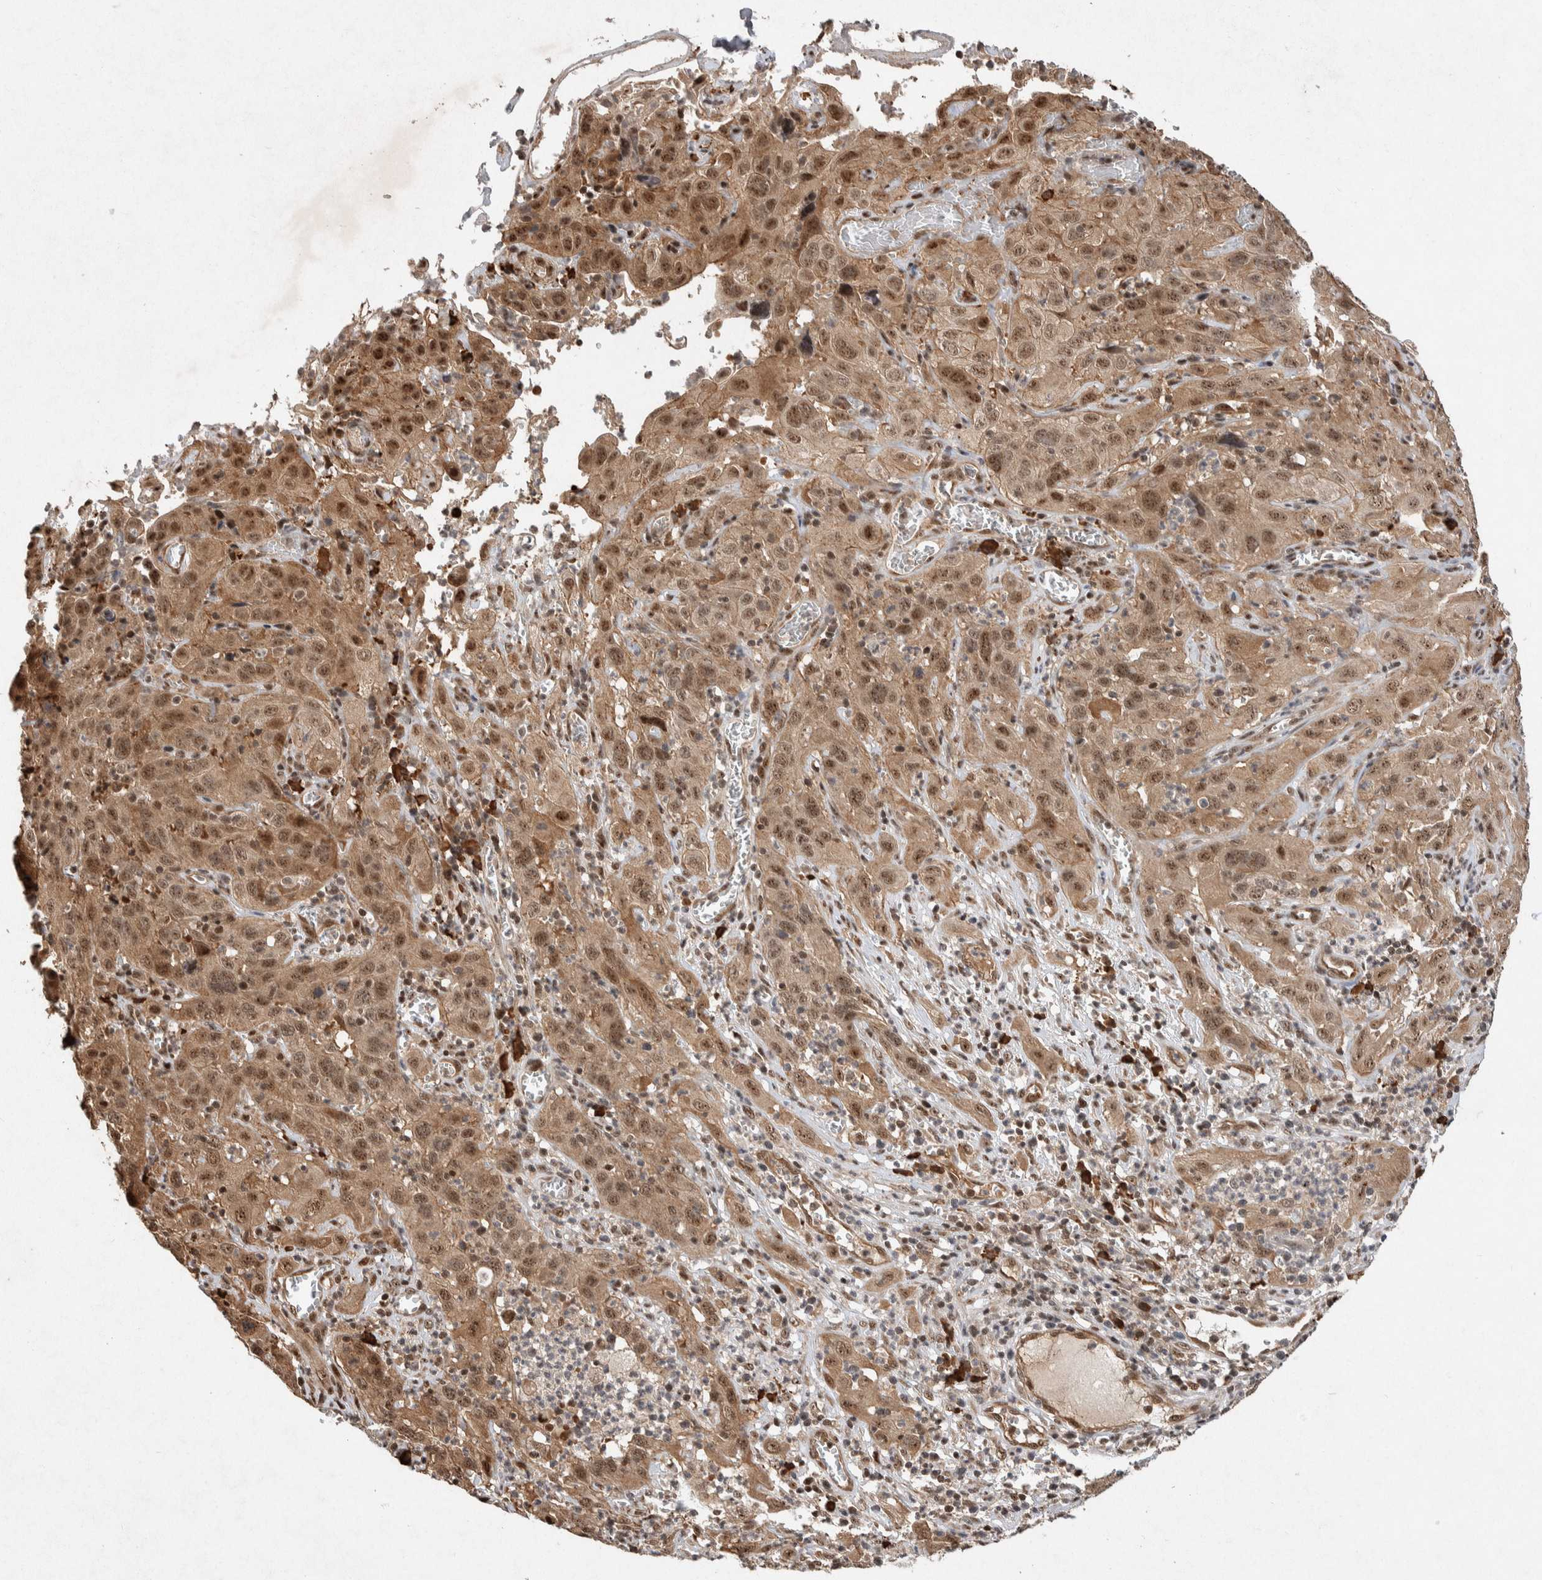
{"staining": {"intensity": "moderate", "quantity": ">75%", "location": "cytoplasmic/membranous,nuclear"}, "tissue": "cervical cancer", "cell_type": "Tumor cells", "image_type": "cancer", "snomed": [{"axis": "morphology", "description": "Squamous cell carcinoma, NOS"}, {"axis": "topography", "description": "Cervix"}], "caption": "Brown immunohistochemical staining in squamous cell carcinoma (cervical) displays moderate cytoplasmic/membranous and nuclear positivity in approximately >75% of tumor cells.", "gene": "TOR1B", "patient": {"sex": "female", "age": 32}}